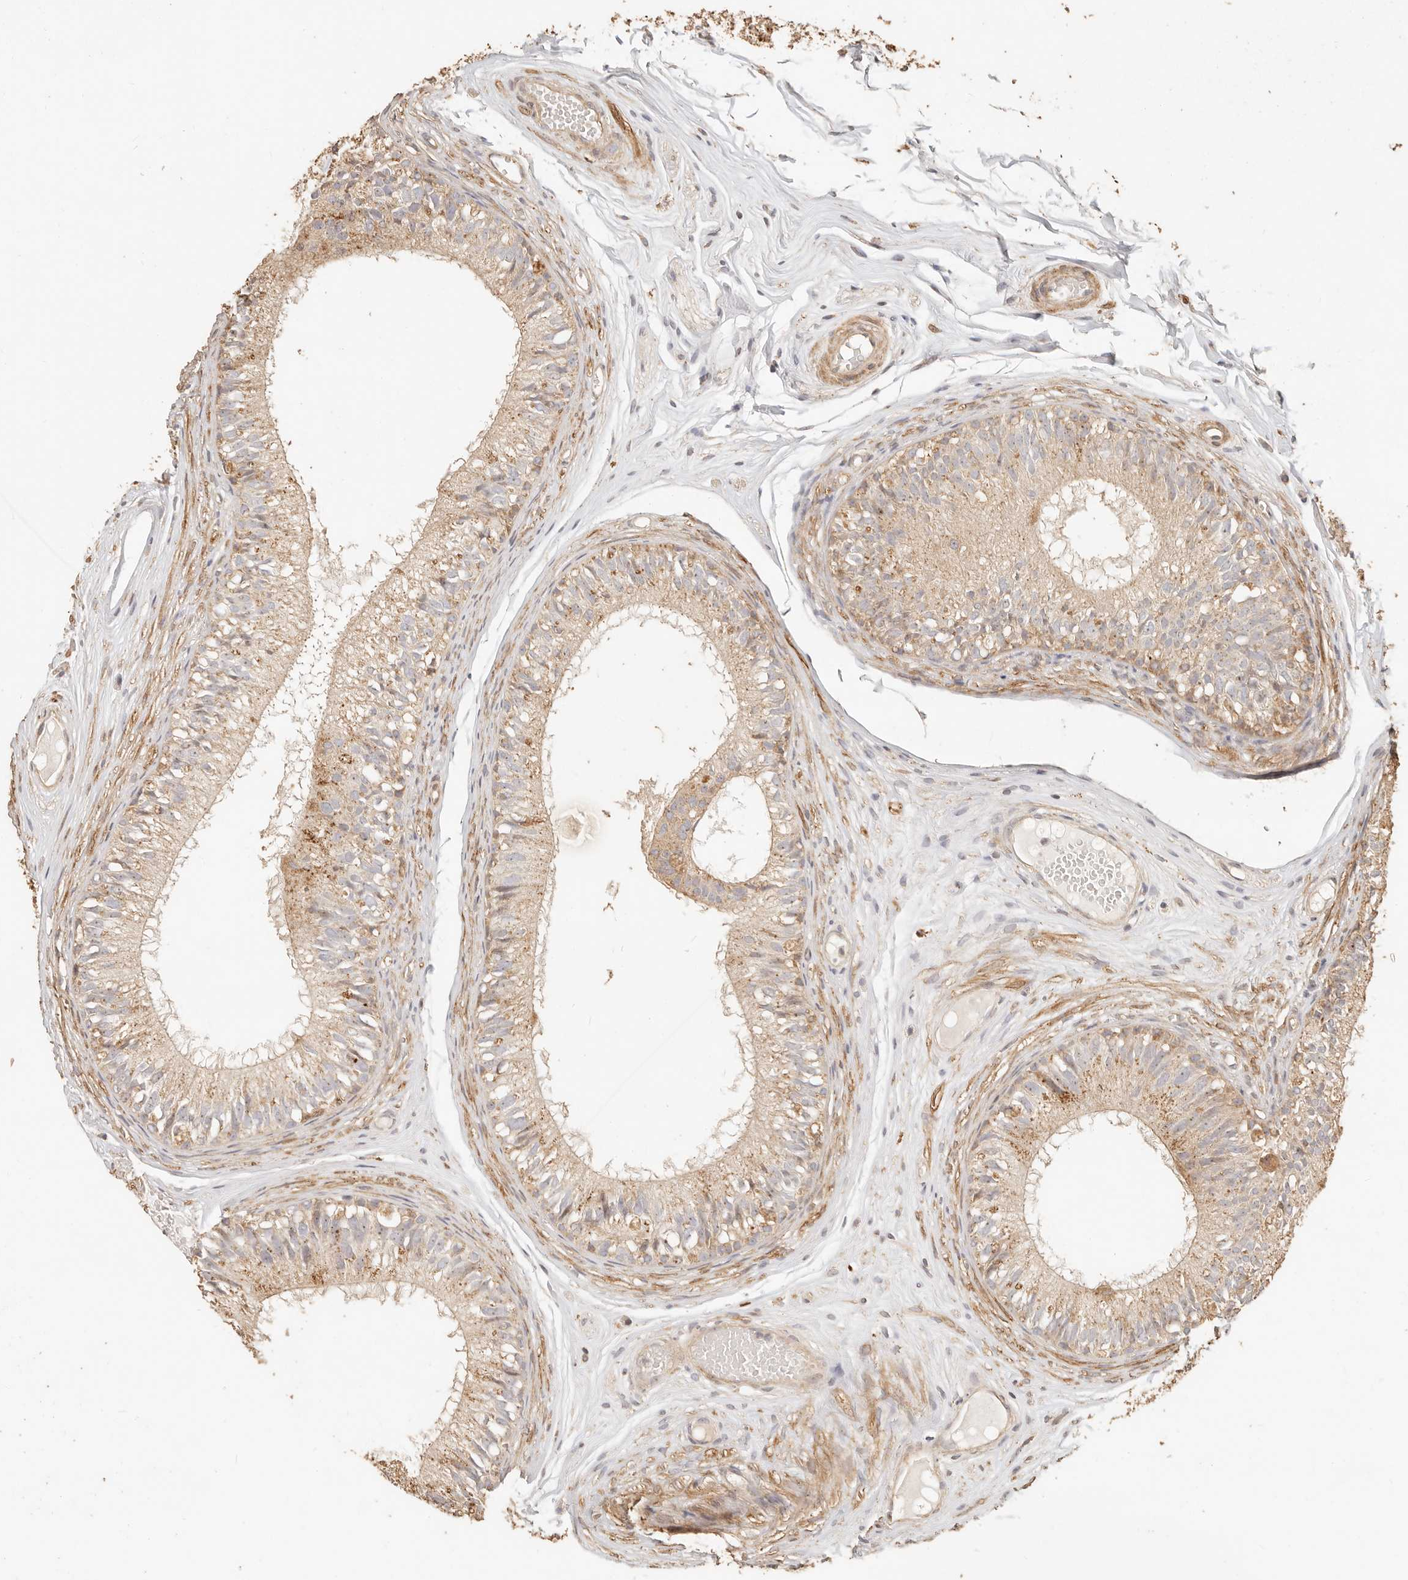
{"staining": {"intensity": "weak", "quantity": ">75%", "location": "cytoplasmic/membranous"}, "tissue": "epididymis", "cell_type": "Glandular cells", "image_type": "normal", "snomed": [{"axis": "morphology", "description": "Normal tissue, NOS"}, {"axis": "morphology", "description": "Seminoma in situ"}, {"axis": "topography", "description": "Testis"}, {"axis": "topography", "description": "Epididymis"}], "caption": "High-power microscopy captured an immunohistochemistry (IHC) histopathology image of unremarkable epididymis, revealing weak cytoplasmic/membranous positivity in about >75% of glandular cells.", "gene": "PTPN22", "patient": {"sex": "male", "age": 28}}